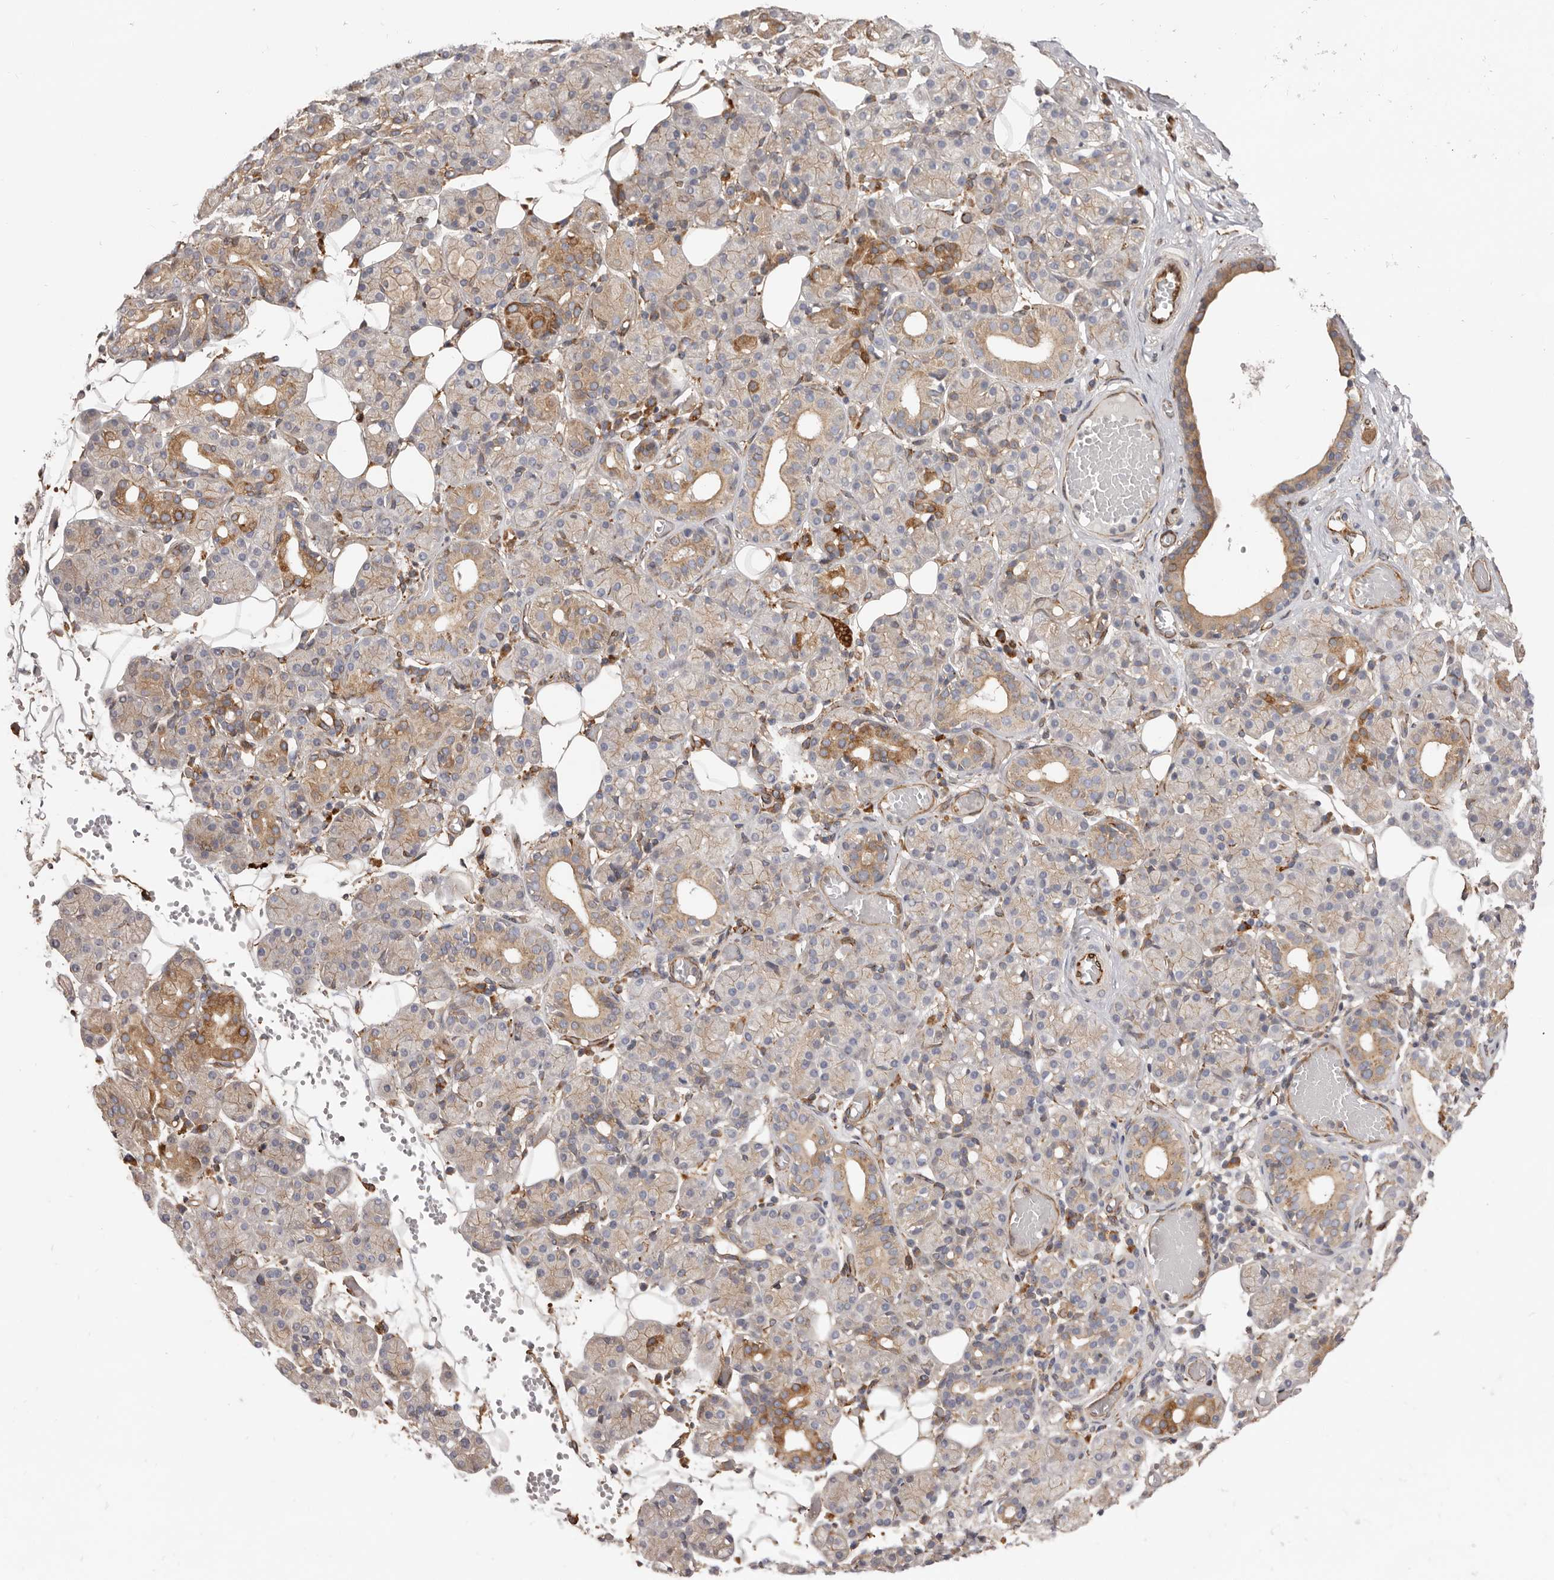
{"staining": {"intensity": "moderate", "quantity": "<25%", "location": "cytoplasmic/membranous"}, "tissue": "salivary gland", "cell_type": "Glandular cells", "image_type": "normal", "snomed": [{"axis": "morphology", "description": "Normal tissue, NOS"}, {"axis": "topography", "description": "Salivary gland"}], "caption": "IHC (DAB (3,3'-diaminobenzidine)) staining of benign human salivary gland exhibits moderate cytoplasmic/membranous protein positivity in approximately <25% of glandular cells.", "gene": "WDTC1", "patient": {"sex": "male", "age": 63}}